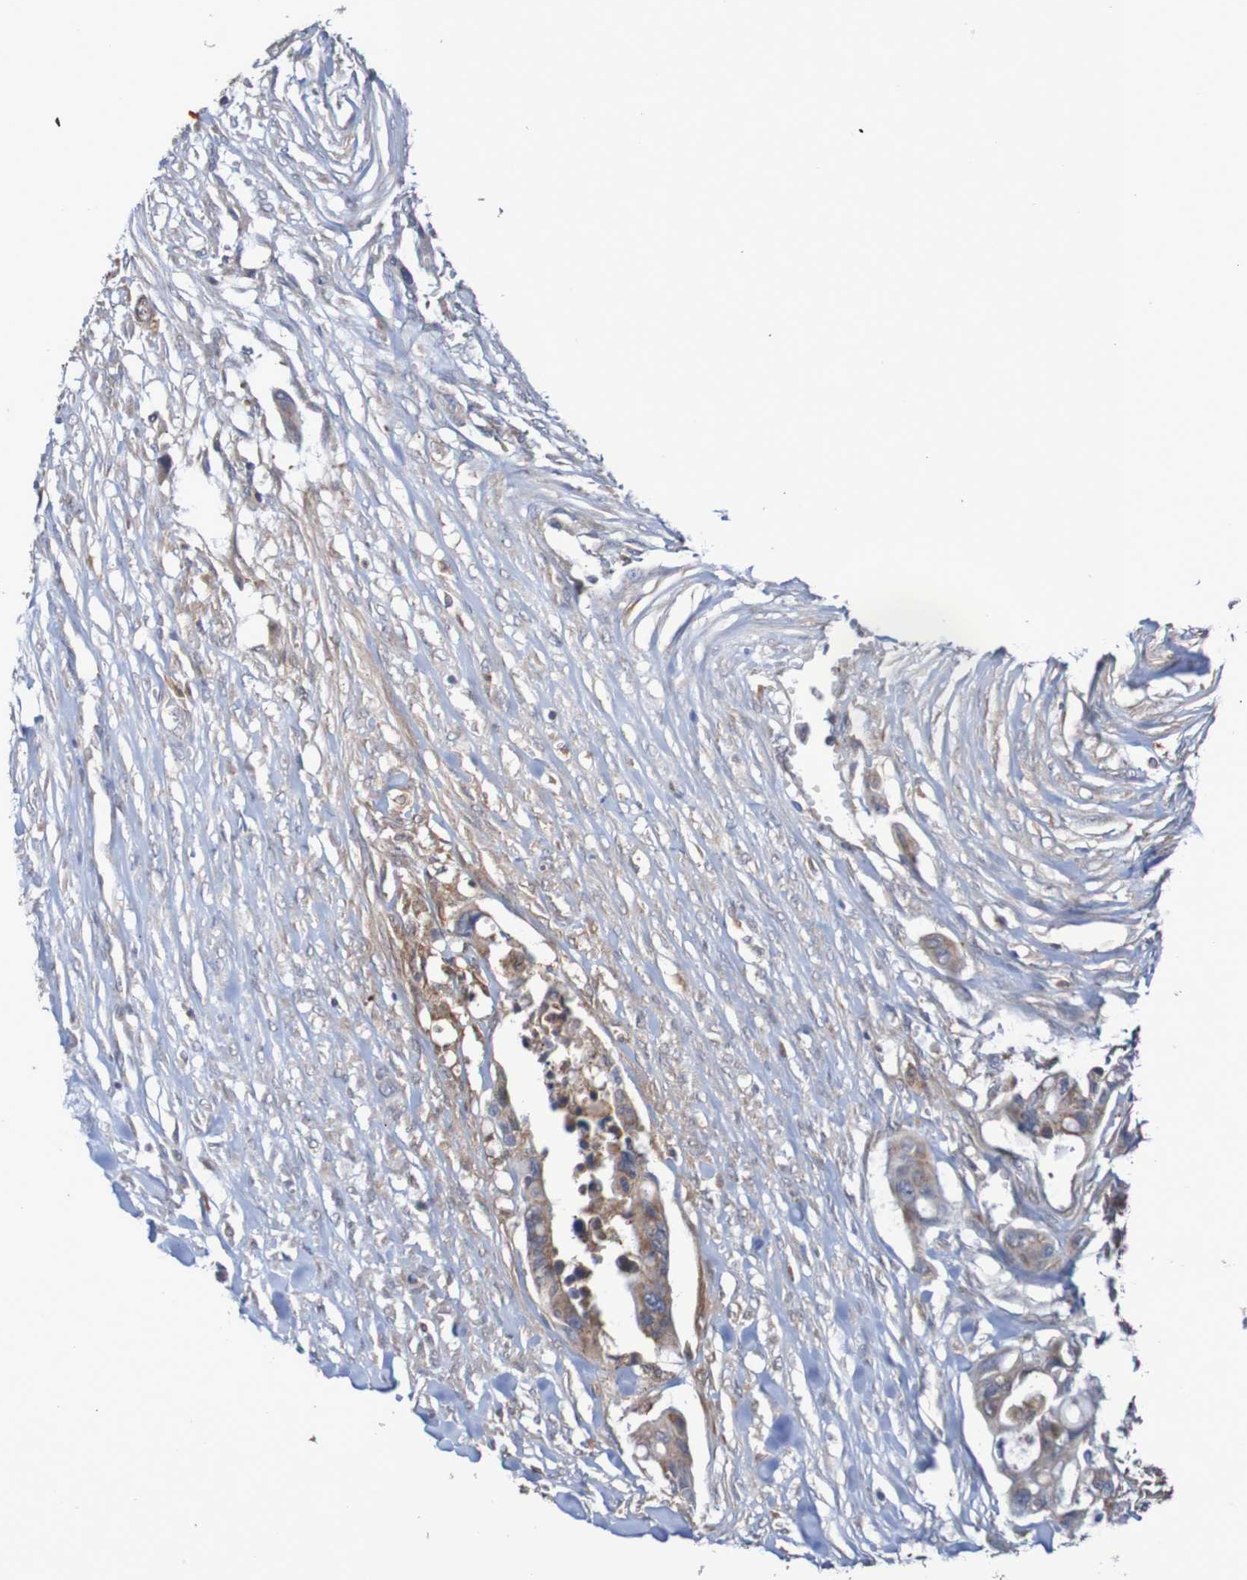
{"staining": {"intensity": "weak", "quantity": ">75%", "location": "cytoplasmic/membranous"}, "tissue": "colorectal cancer", "cell_type": "Tumor cells", "image_type": "cancer", "snomed": [{"axis": "morphology", "description": "Adenocarcinoma, NOS"}, {"axis": "topography", "description": "Colon"}], "caption": "An immunohistochemistry (IHC) micrograph of tumor tissue is shown. Protein staining in brown shows weak cytoplasmic/membranous positivity in adenocarcinoma (colorectal) within tumor cells.", "gene": "C3orf18", "patient": {"sex": "female", "age": 57}}